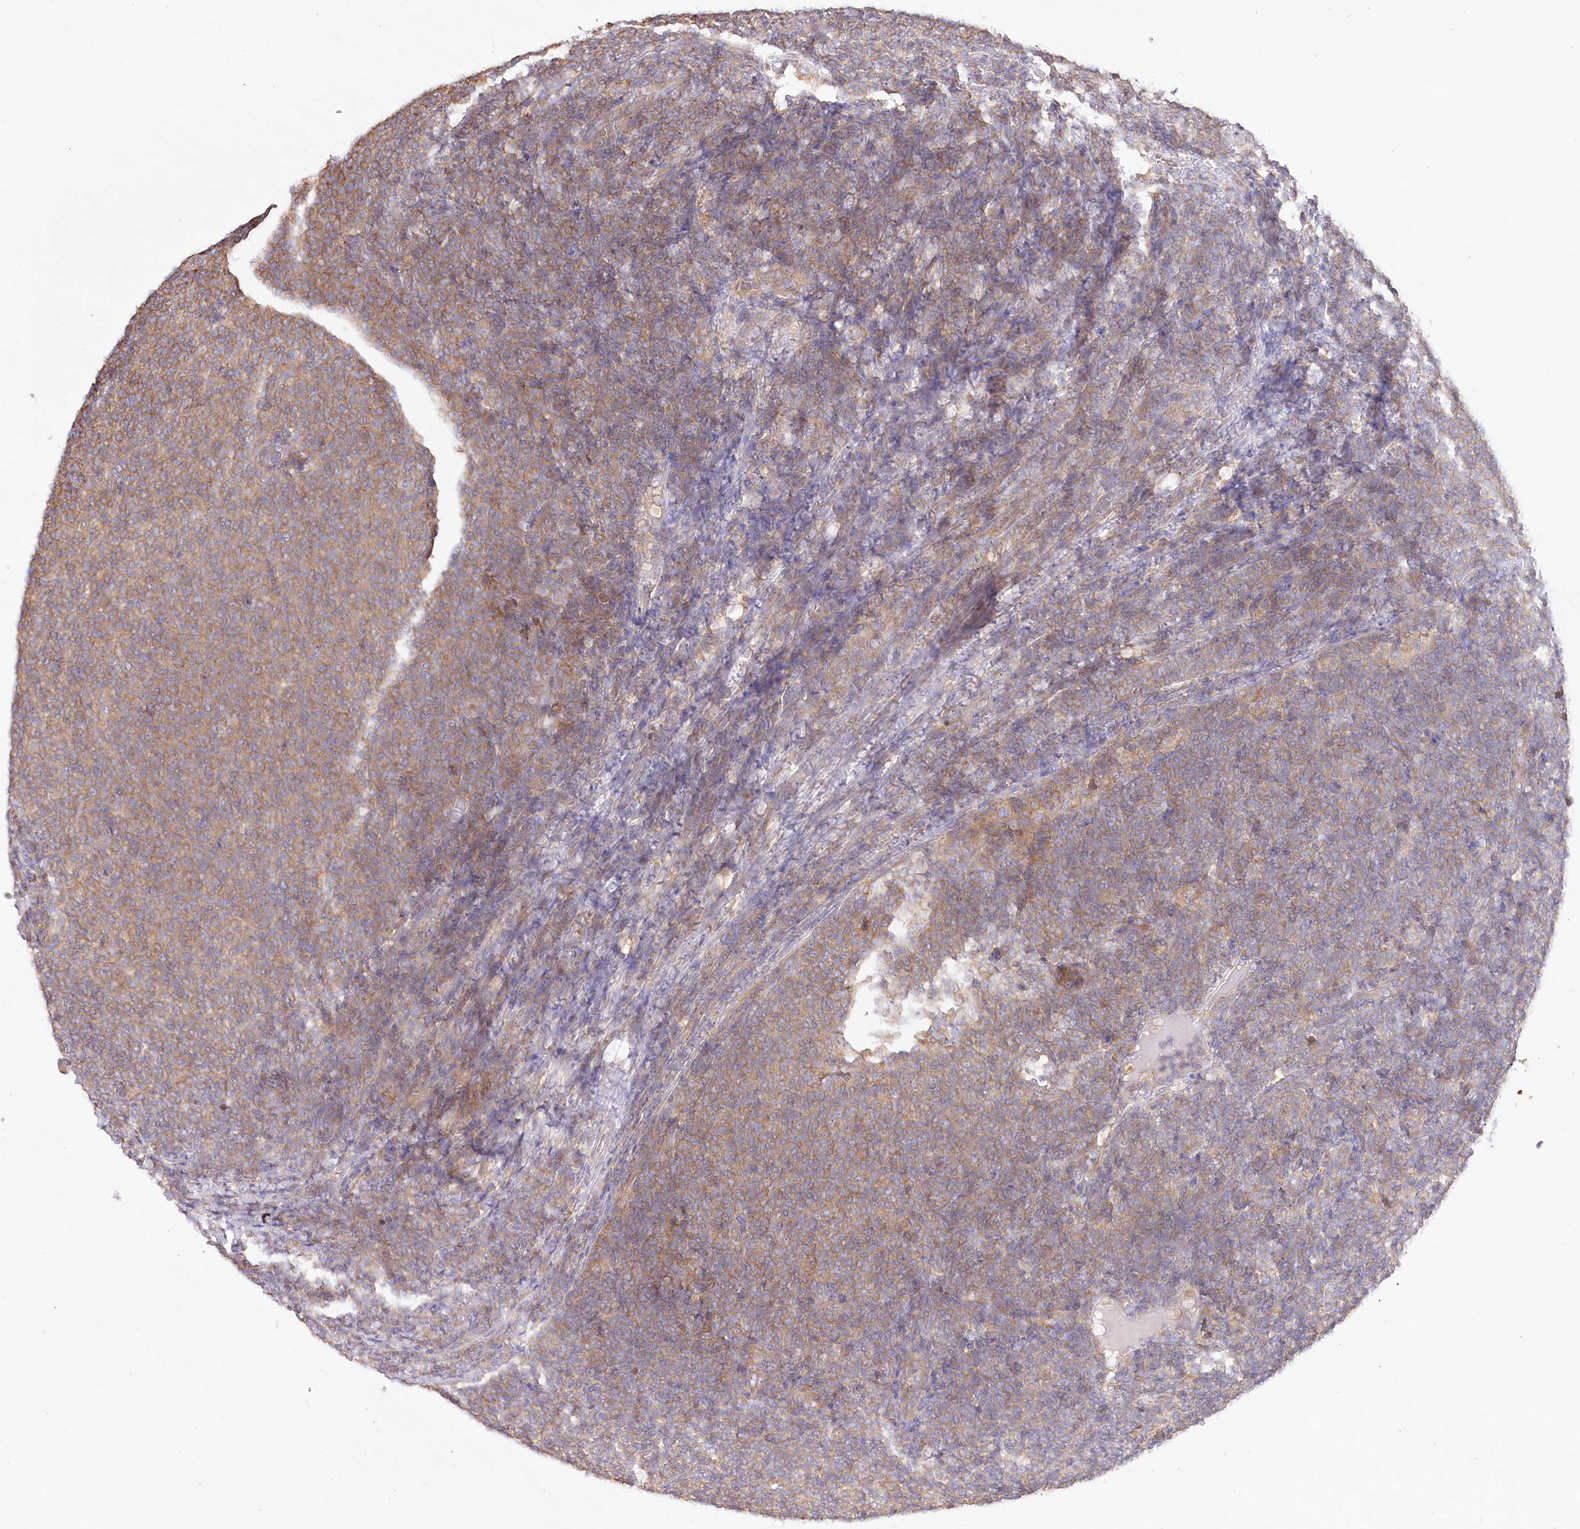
{"staining": {"intensity": "weak", "quantity": ">75%", "location": "cytoplasmic/membranous"}, "tissue": "lymphoma", "cell_type": "Tumor cells", "image_type": "cancer", "snomed": [{"axis": "morphology", "description": "Malignant lymphoma, non-Hodgkin's type, Low grade"}, {"axis": "topography", "description": "Lymph node"}], "caption": "Protein staining of lymphoma tissue shows weak cytoplasmic/membranous positivity in approximately >75% of tumor cells. (Brightfield microscopy of DAB IHC at high magnification).", "gene": "UMPS", "patient": {"sex": "male", "age": 66}}